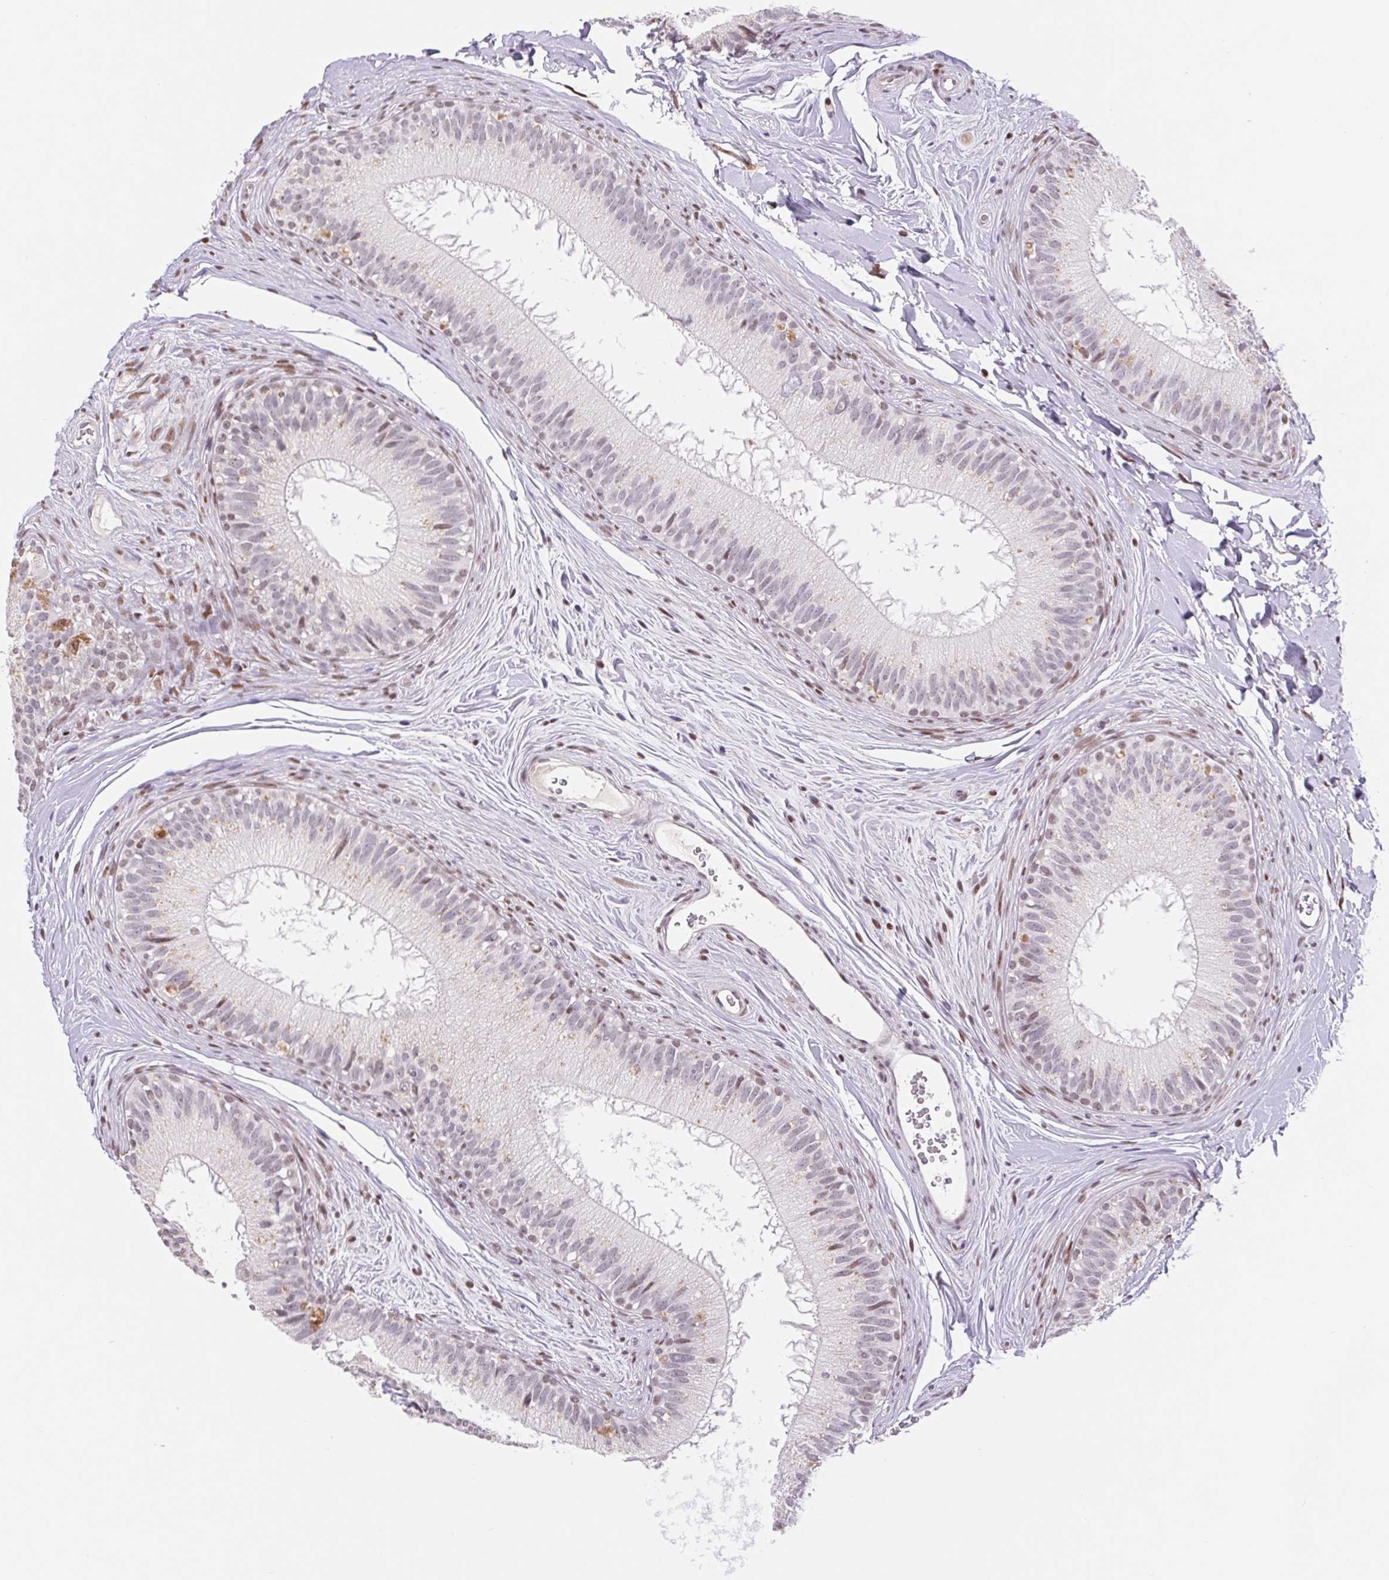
{"staining": {"intensity": "moderate", "quantity": "<25%", "location": "nuclear"}, "tissue": "epididymis", "cell_type": "Glandular cells", "image_type": "normal", "snomed": [{"axis": "morphology", "description": "Normal tissue, NOS"}, {"axis": "topography", "description": "Epididymis"}], "caption": "The image shows immunohistochemical staining of benign epididymis. There is moderate nuclear expression is present in approximately <25% of glandular cells.", "gene": "TRERF1", "patient": {"sex": "male", "age": 44}}